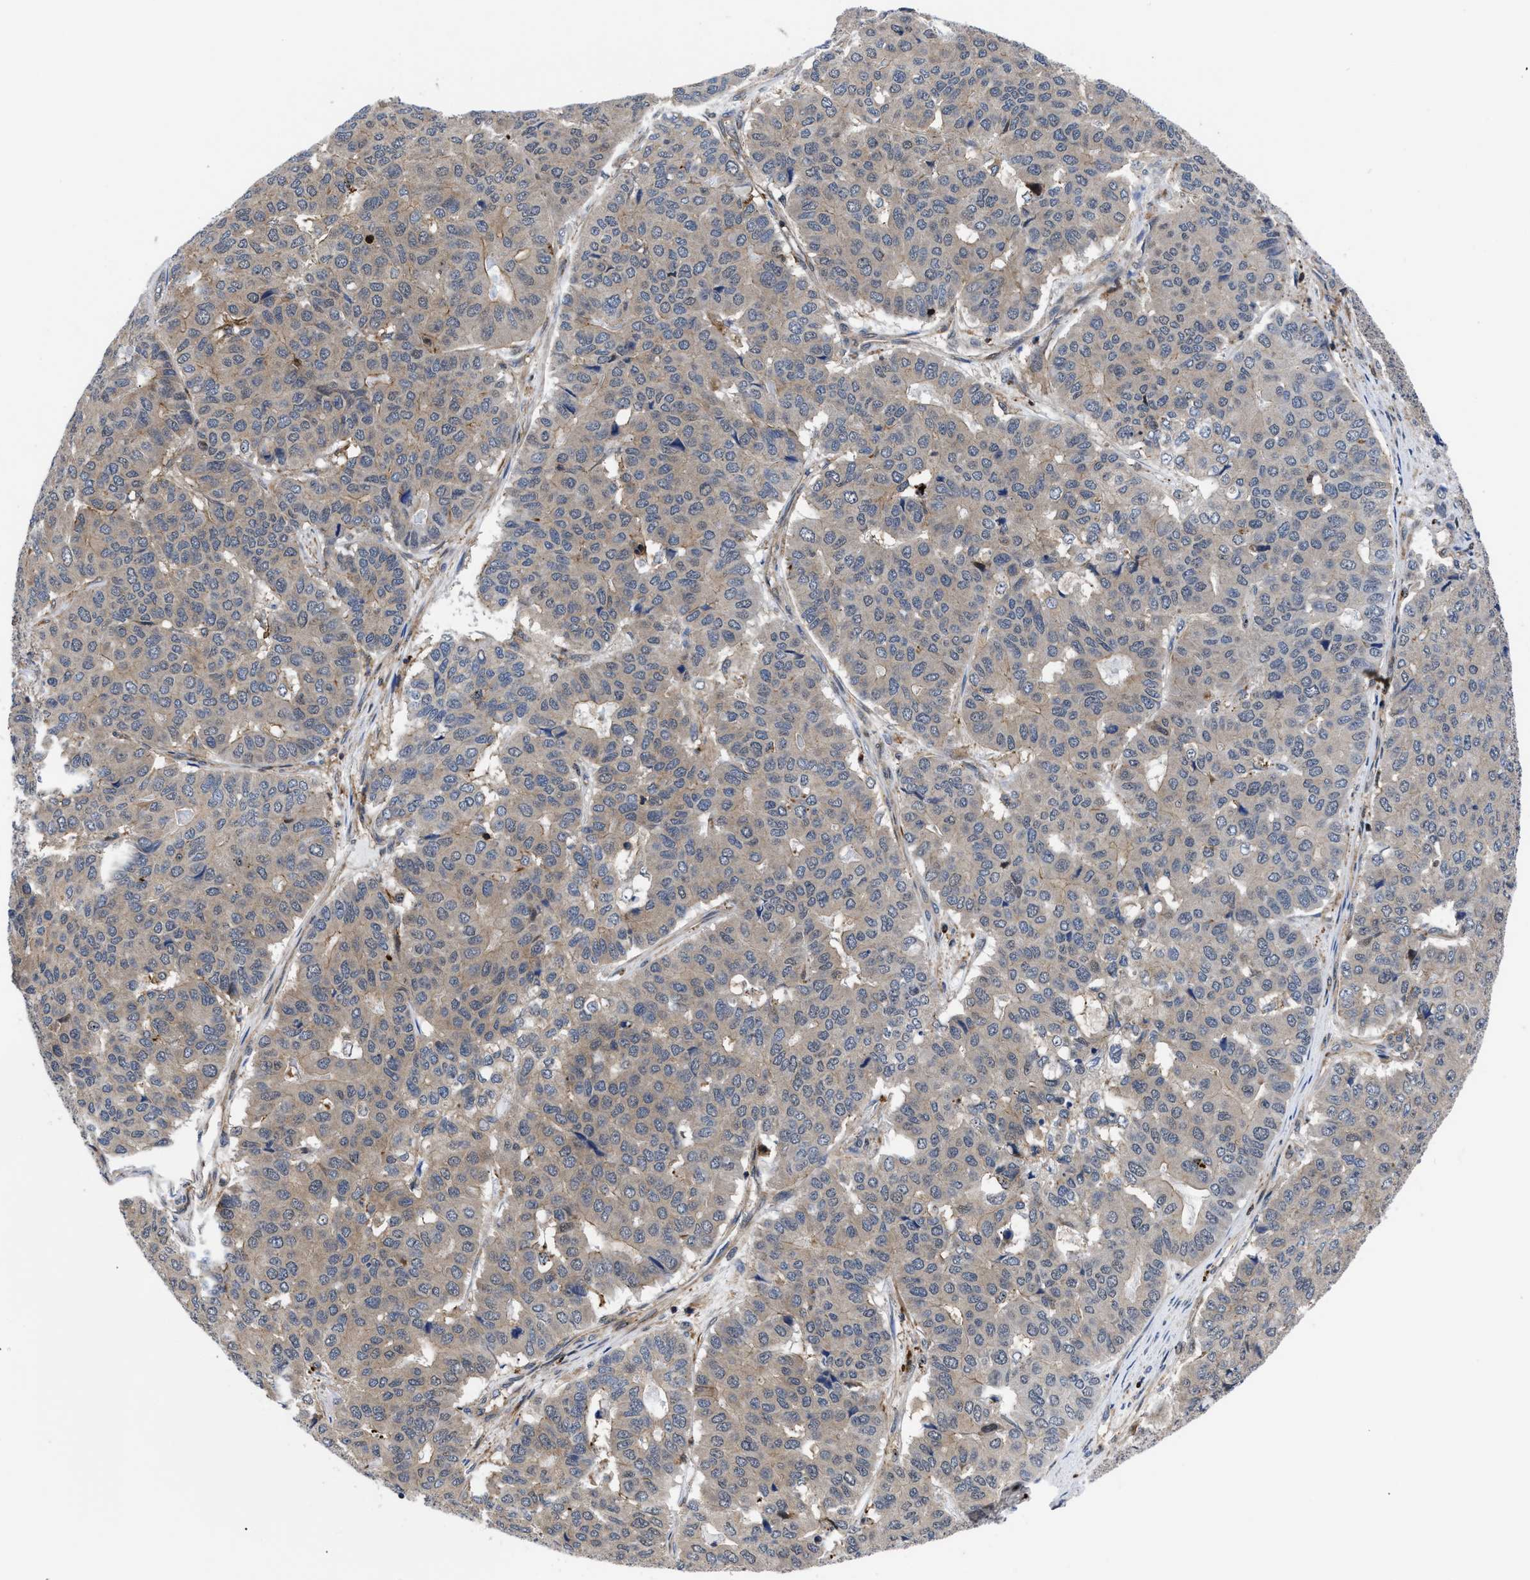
{"staining": {"intensity": "weak", "quantity": ">75%", "location": "cytoplasmic/membranous"}, "tissue": "pancreatic cancer", "cell_type": "Tumor cells", "image_type": "cancer", "snomed": [{"axis": "morphology", "description": "Adenocarcinoma, NOS"}, {"axis": "topography", "description": "Pancreas"}], "caption": "The immunohistochemical stain highlights weak cytoplasmic/membranous staining in tumor cells of pancreatic adenocarcinoma tissue.", "gene": "SPAST", "patient": {"sex": "male", "age": 50}}